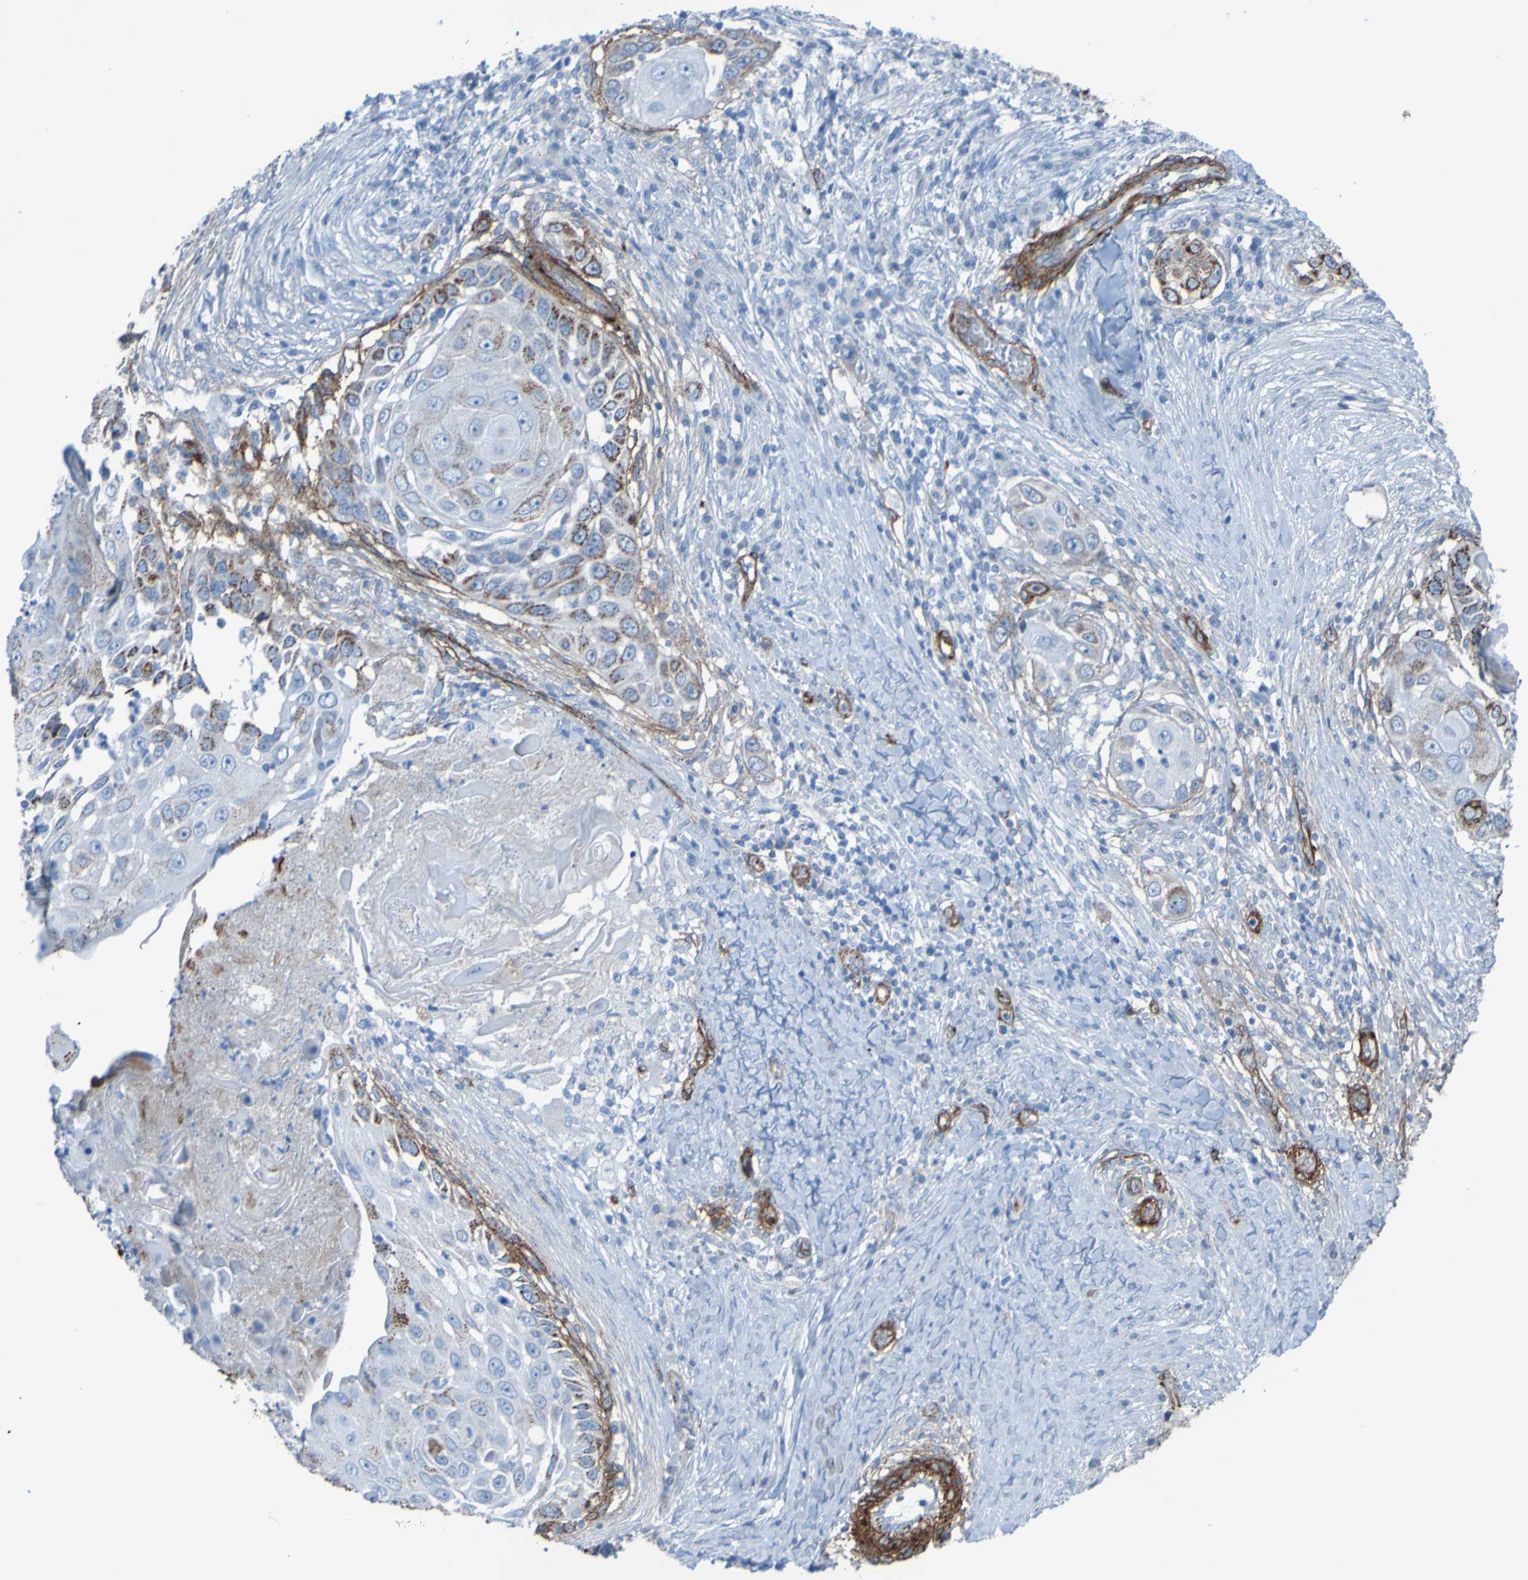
{"staining": {"intensity": "negative", "quantity": "none", "location": "none"}, "tissue": "skin cancer", "cell_type": "Tumor cells", "image_type": "cancer", "snomed": [{"axis": "morphology", "description": "Squamous cell carcinoma, NOS"}, {"axis": "topography", "description": "Skin"}], "caption": "Tumor cells show no significant expression in skin squamous cell carcinoma.", "gene": "COL4A2", "patient": {"sex": "female", "age": 44}}